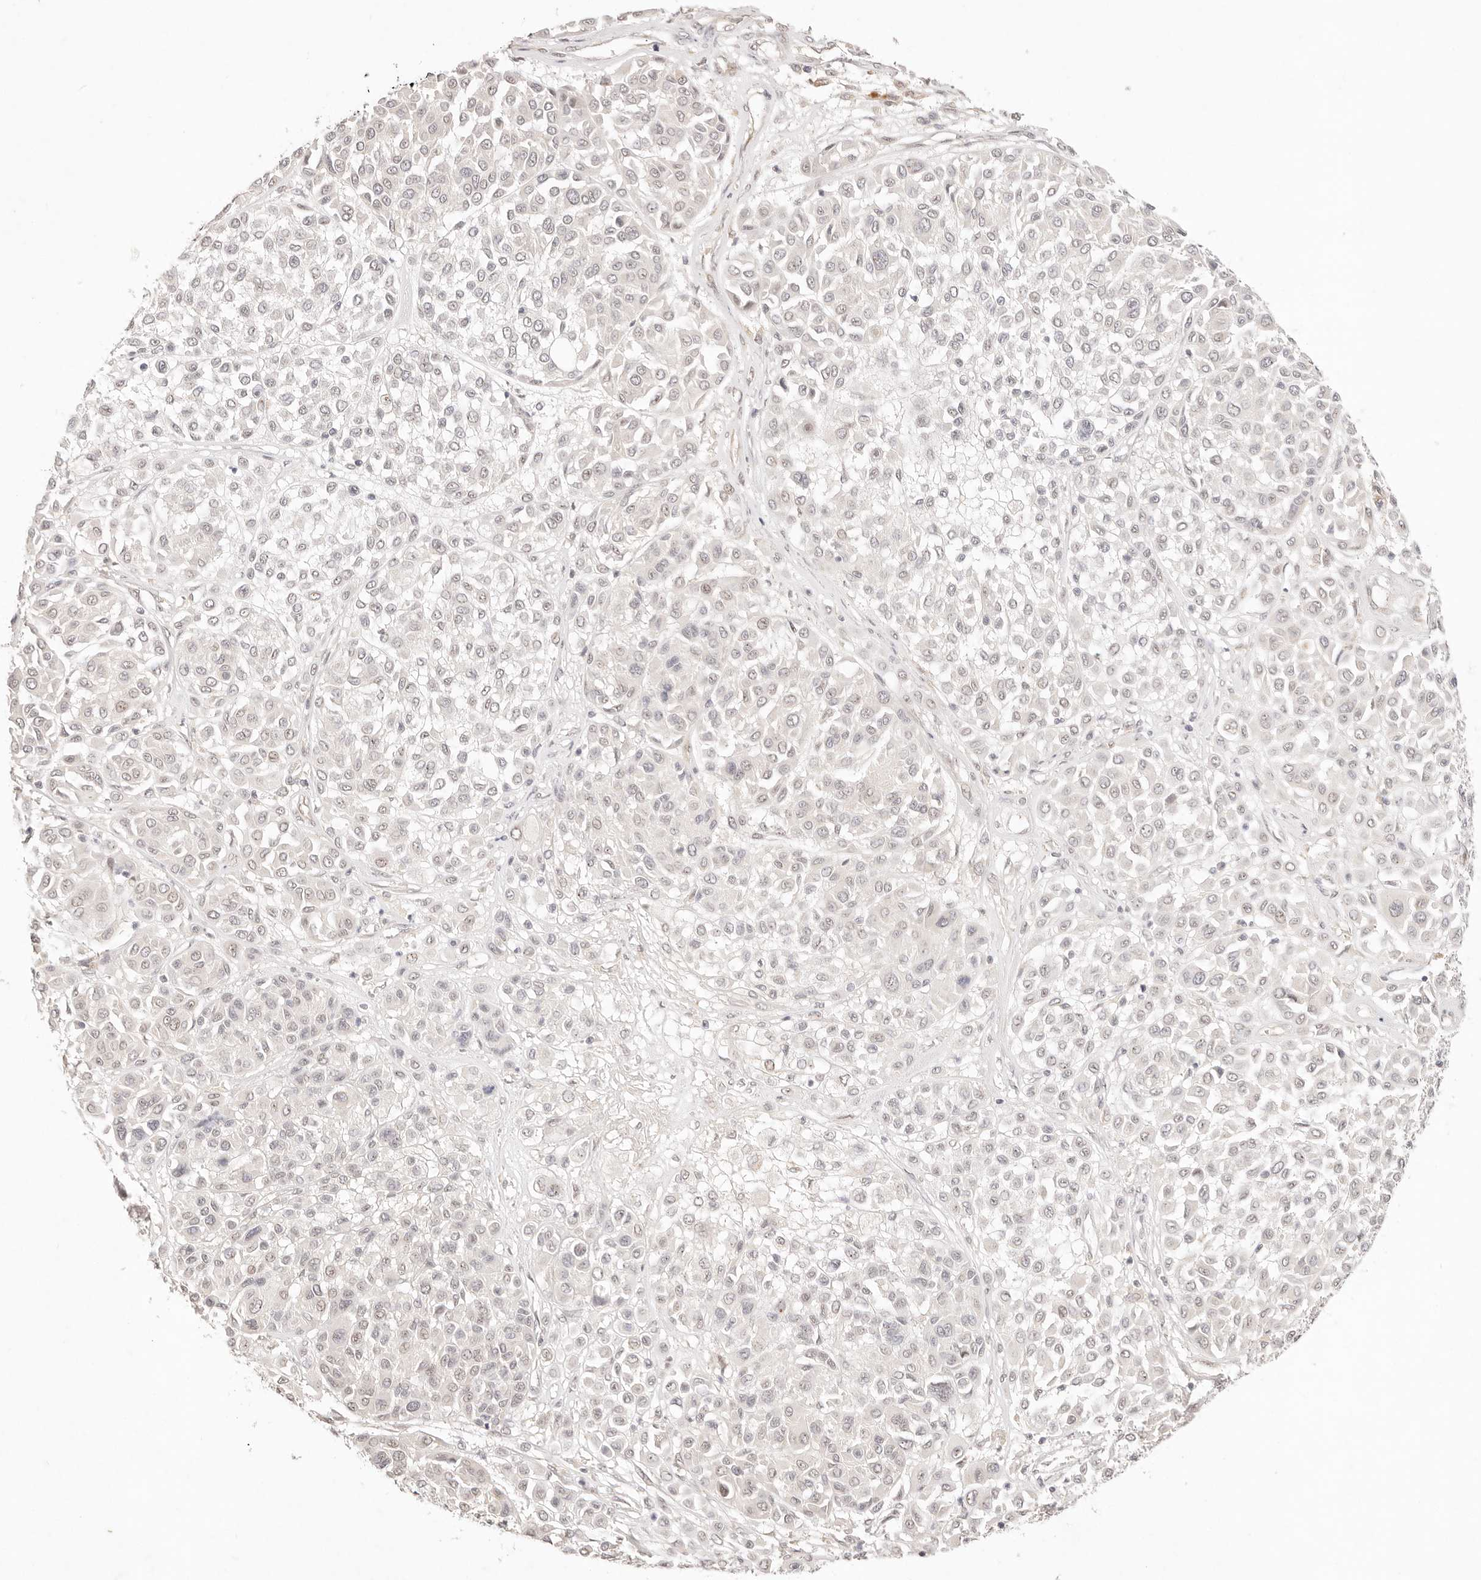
{"staining": {"intensity": "negative", "quantity": "none", "location": "none"}, "tissue": "melanoma", "cell_type": "Tumor cells", "image_type": "cancer", "snomed": [{"axis": "morphology", "description": "Malignant melanoma, Metastatic site"}, {"axis": "topography", "description": "Soft tissue"}], "caption": "A micrograph of malignant melanoma (metastatic site) stained for a protein reveals no brown staining in tumor cells.", "gene": "GPR156", "patient": {"sex": "male", "age": 41}}